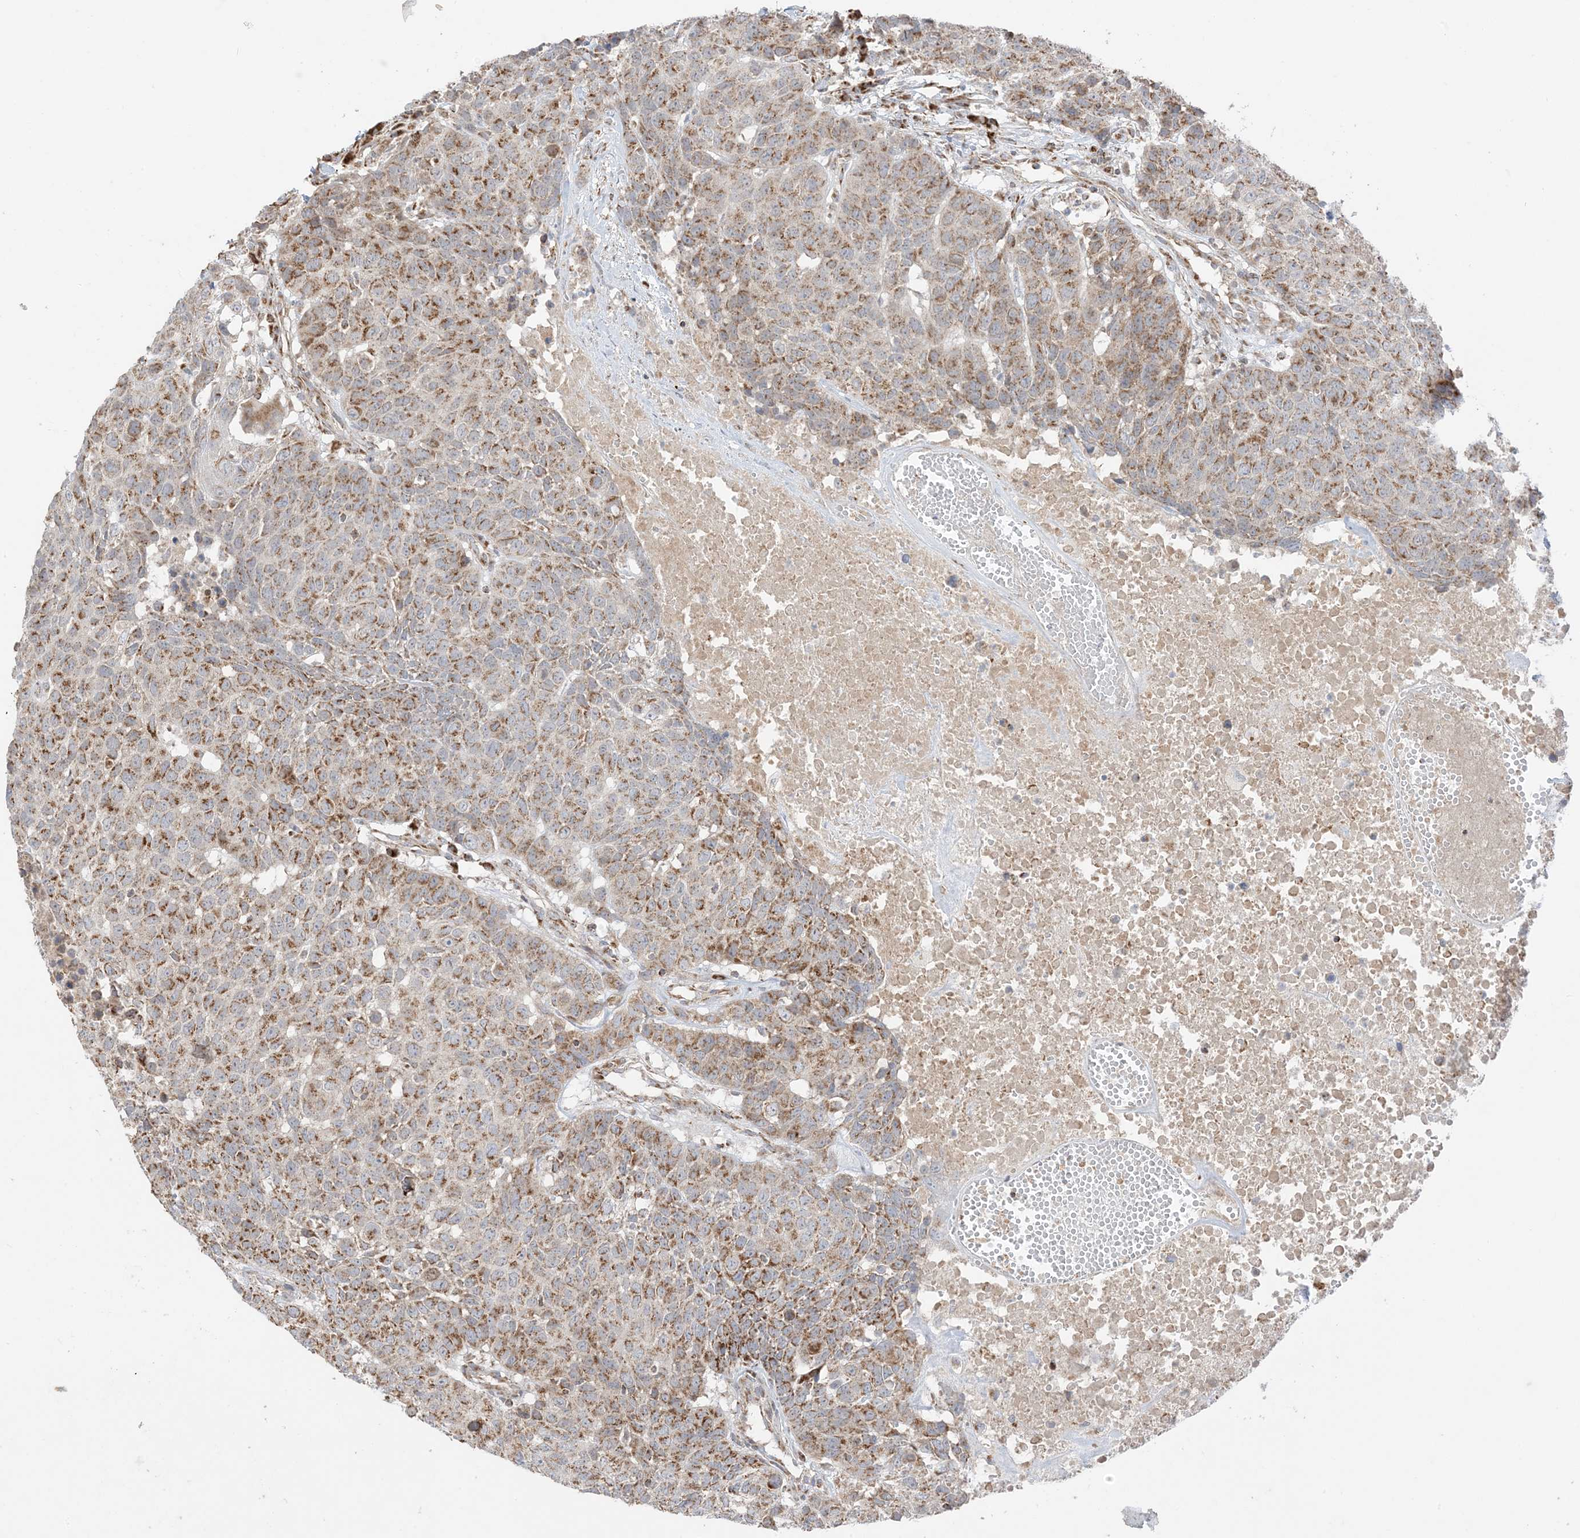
{"staining": {"intensity": "moderate", "quantity": ">75%", "location": "cytoplasmic/membranous"}, "tissue": "head and neck cancer", "cell_type": "Tumor cells", "image_type": "cancer", "snomed": [{"axis": "morphology", "description": "Squamous cell carcinoma, NOS"}, {"axis": "topography", "description": "Head-Neck"}], "caption": "Moderate cytoplasmic/membranous staining for a protein is present in approximately >75% of tumor cells of squamous cell carcinoma (head and neck) using IHC.", "gene": "SLC25A12", "patient": {"sex": "male", "age": 66}}